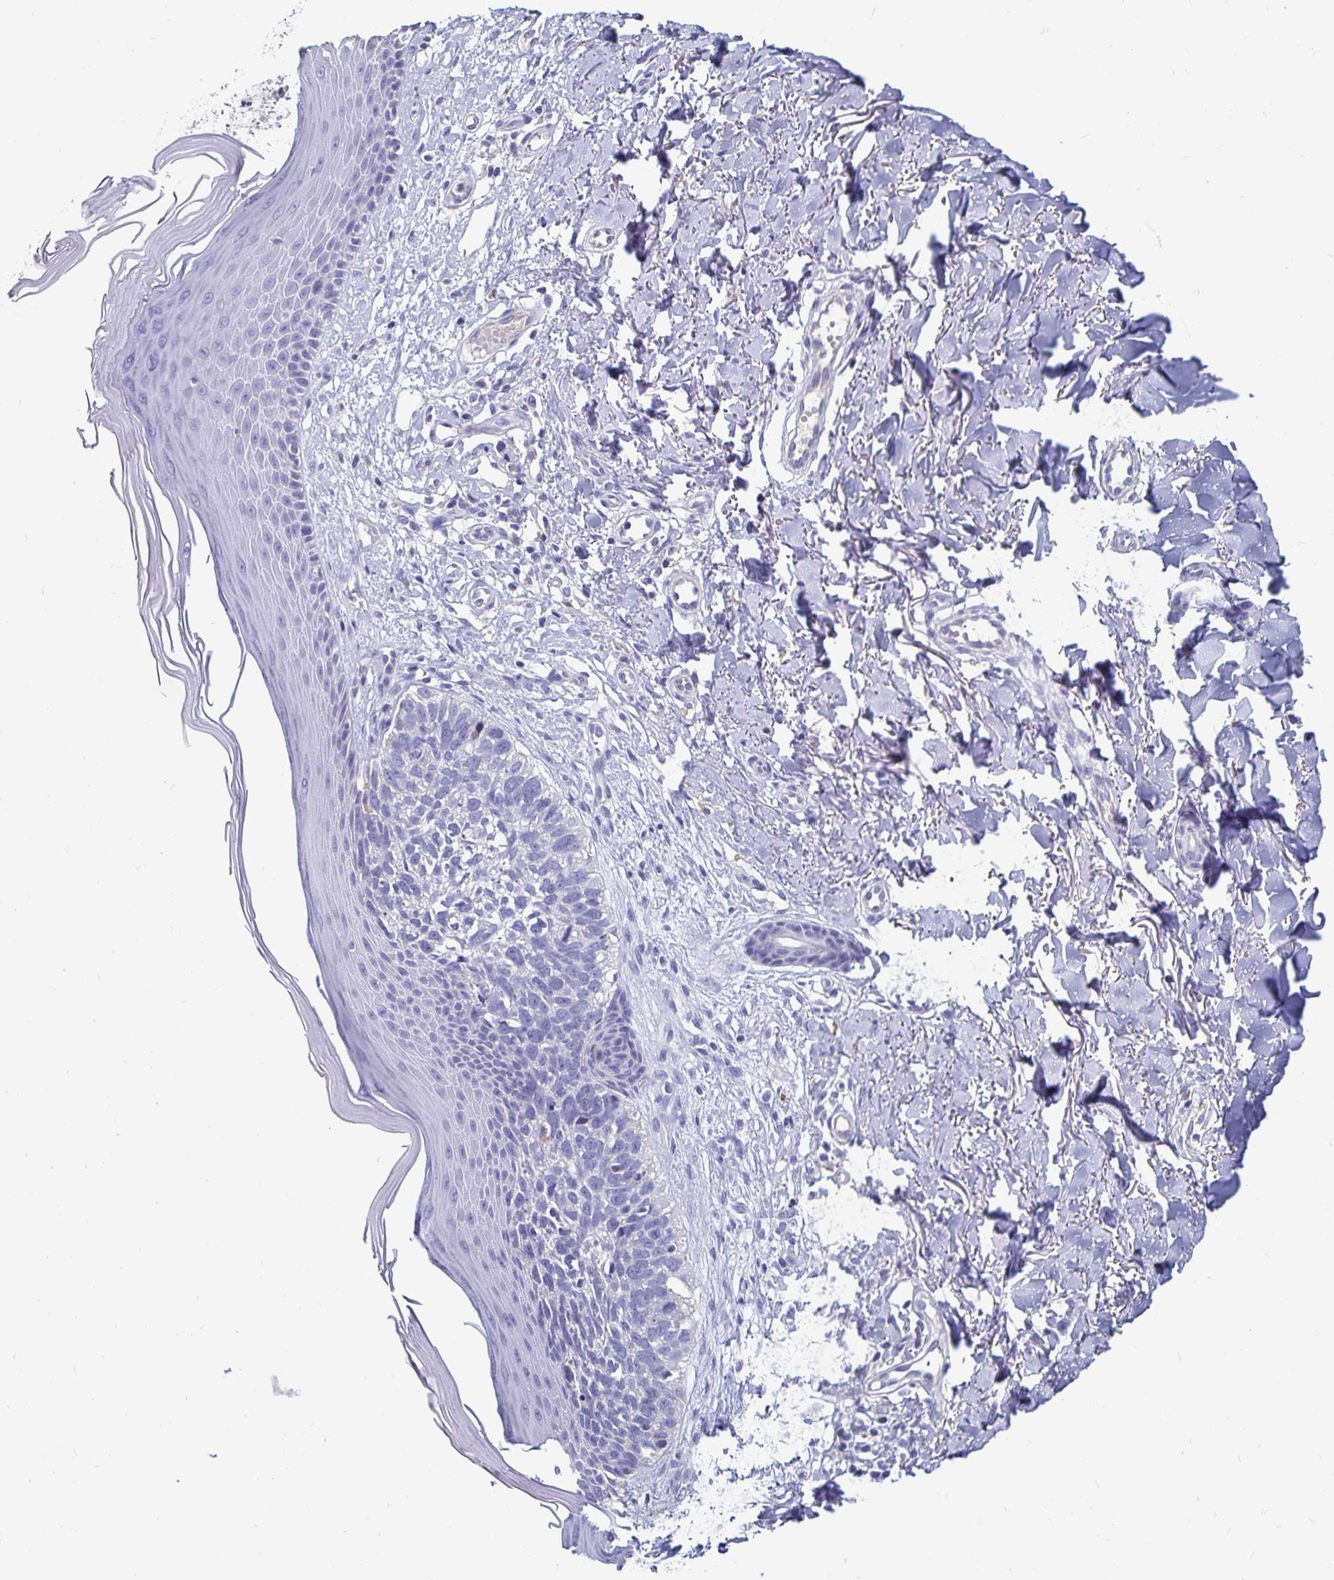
{"staining": {"intensity": "negative", "quantity": "none", "location": "none"}, "tissue": "skin cancer", "cell_type": "Tumor cells", "image_type": "cancer", "snomed": [{"axis": "morphology", "description": "Basal cell carcinoma"}, {"axis": "topography", "description": "Skin"}], "caption": "High magnification brightfield microscopy of skin basal cell carcinoma stained with DAB (3,3'-diaminobenzidine) (brown) and counterstained with hematoxylin (blue): tumor cells show no significant positivity.", "gene": "CFAP69", "patient": {"sex": "female", "age": 45}}